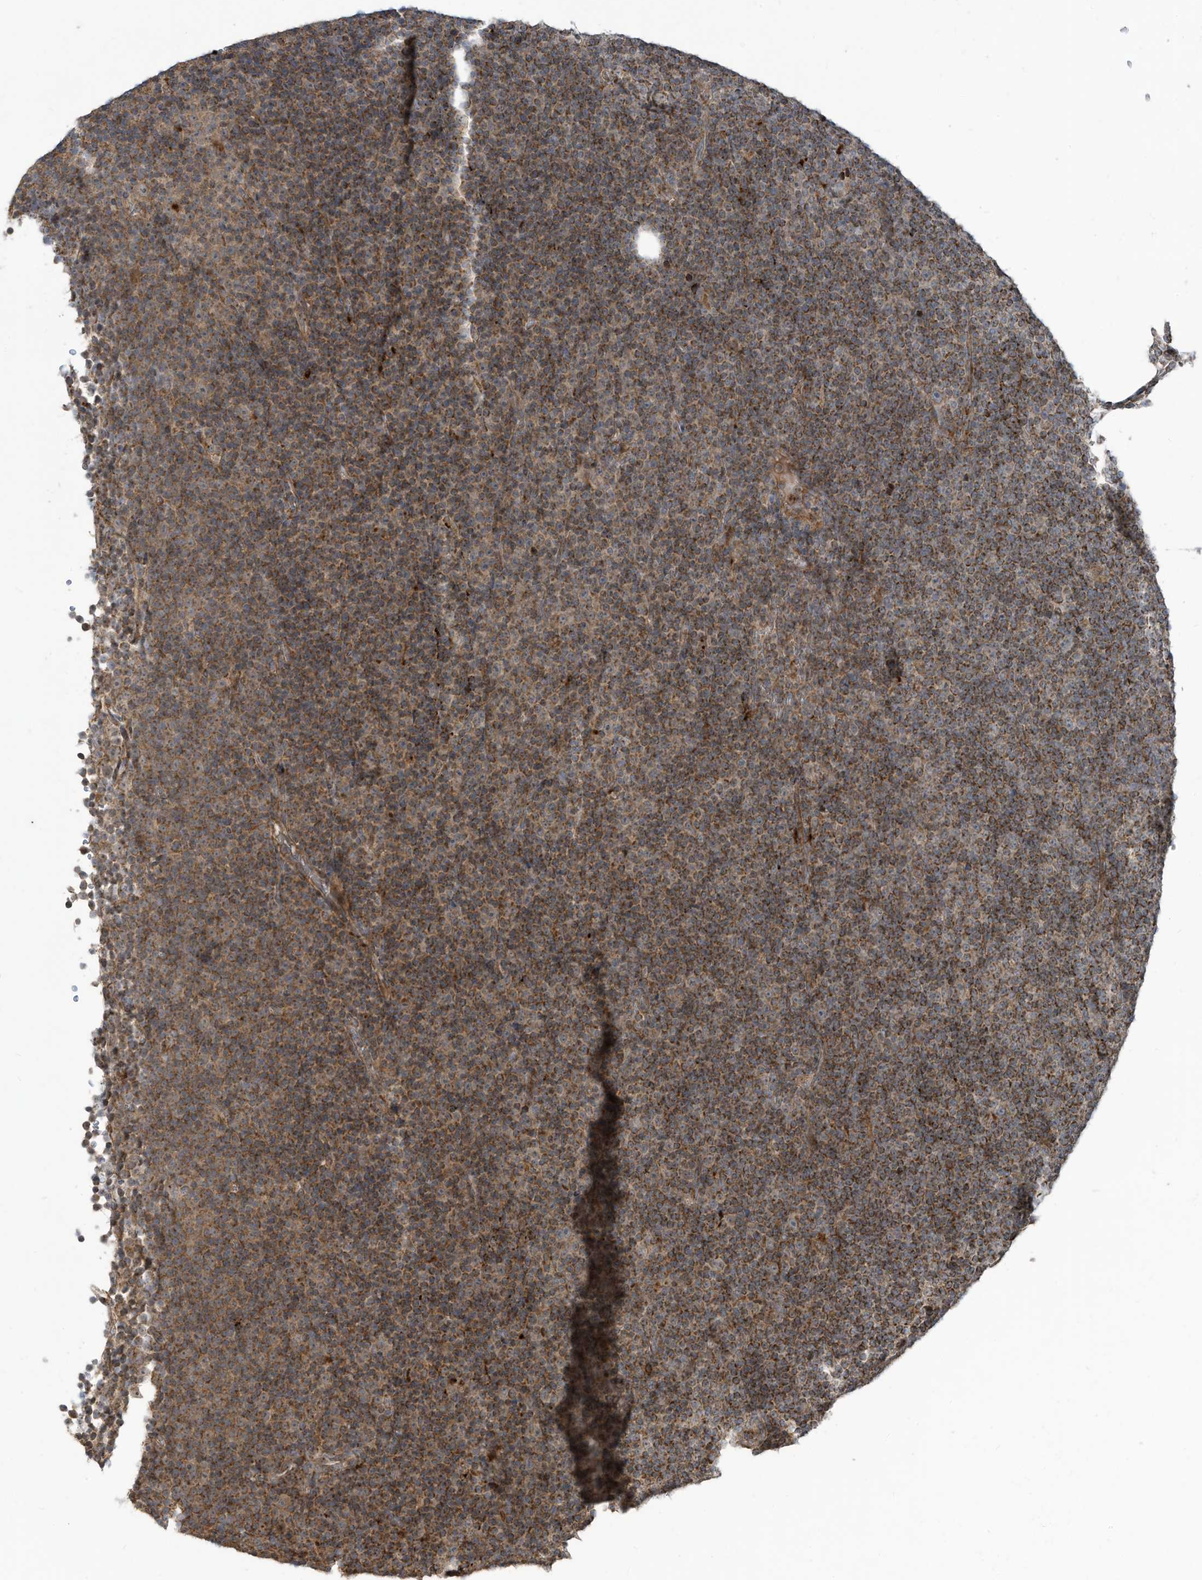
{"staining": {"intensity": "moderate", "quantity": ">75%", "location": "cytoplasmic/membranous"}, "tissue": "lymphoma", "cell_type": "Tumor cells", "image_type": "cancer", "snomed": [{"axis": "morphology", "description": "Malignant lymphoma, non-Hodgkin's type, Low grade"}, {"axis": "topography", "description": "Lymph node"}], "caption": "The immunohistochemical stain shows moderate cytoplasmic/membranous positivity in tumor cells of malignant lymphoma, non-Hodgkin's type (low-grade) tissue.", "gene": "C2orf74", "patient": {"sex": "female", "age": 67}}